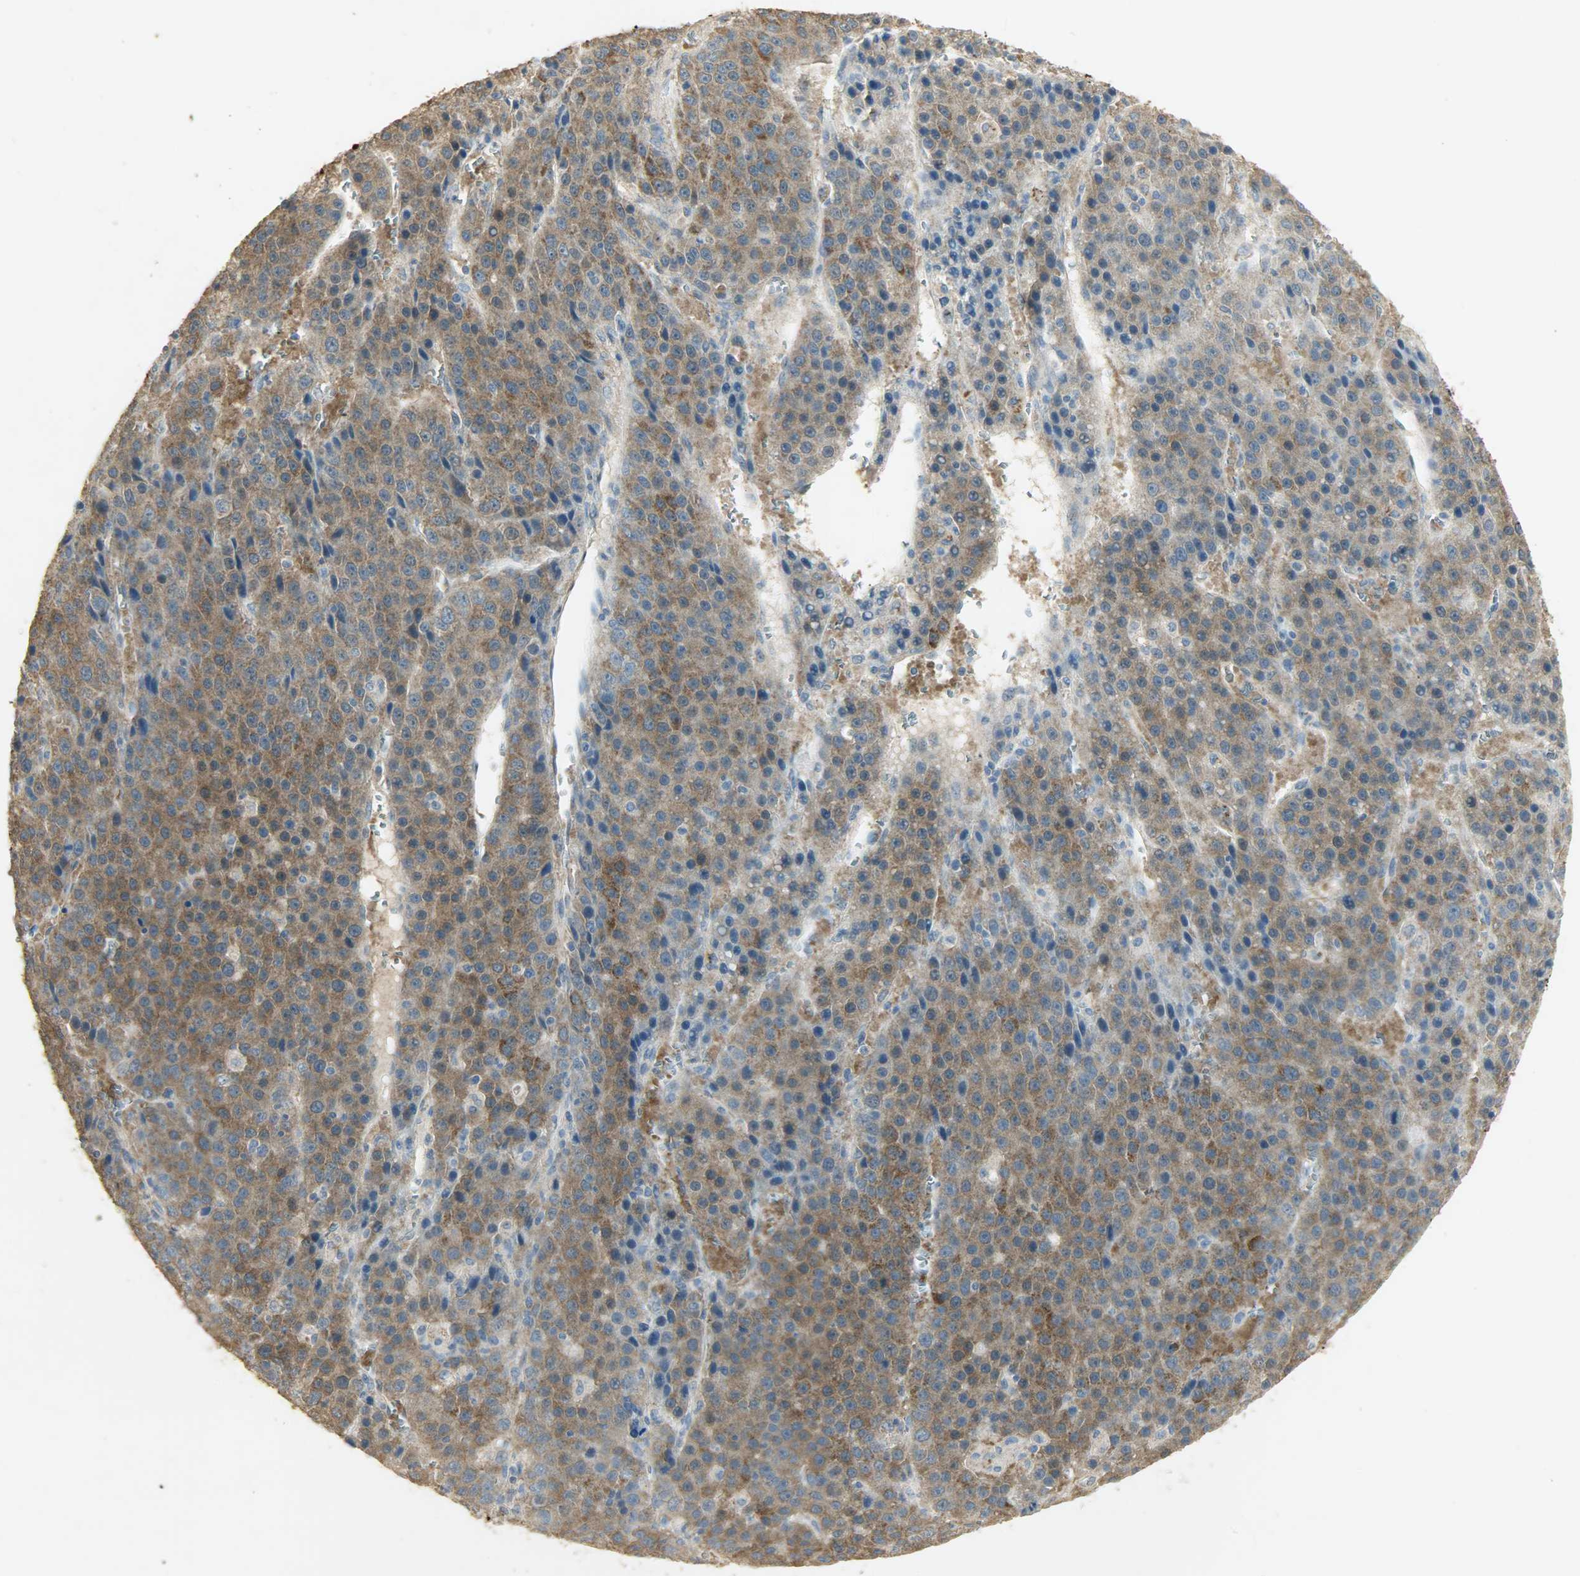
{"staining": {"intensity": "moderate", "quantity": ">75%", "location": "cytoplasmic/membranous"}, "tissue": "liver cancer", "cell_type": "Tumor cells", "image_type": "cancer", "snomed": [{"axis": "morphology", "description": "Carcinoma, Hepatocellular, NOS"}, {"axis": "topography", "description": "Liver"}], "caption": "A medium amount of moderate cytoplasmic/membranous expression is identified in about >75% of tumor cells in liver hepatocellular carcinoma tissue. (DAB (3,3'-diaminobenzidine) IHC, brown staining for protein, blue staining for nuclei).", "gene": "ASB9", "patient": {"sex": "female", "age": 53}}